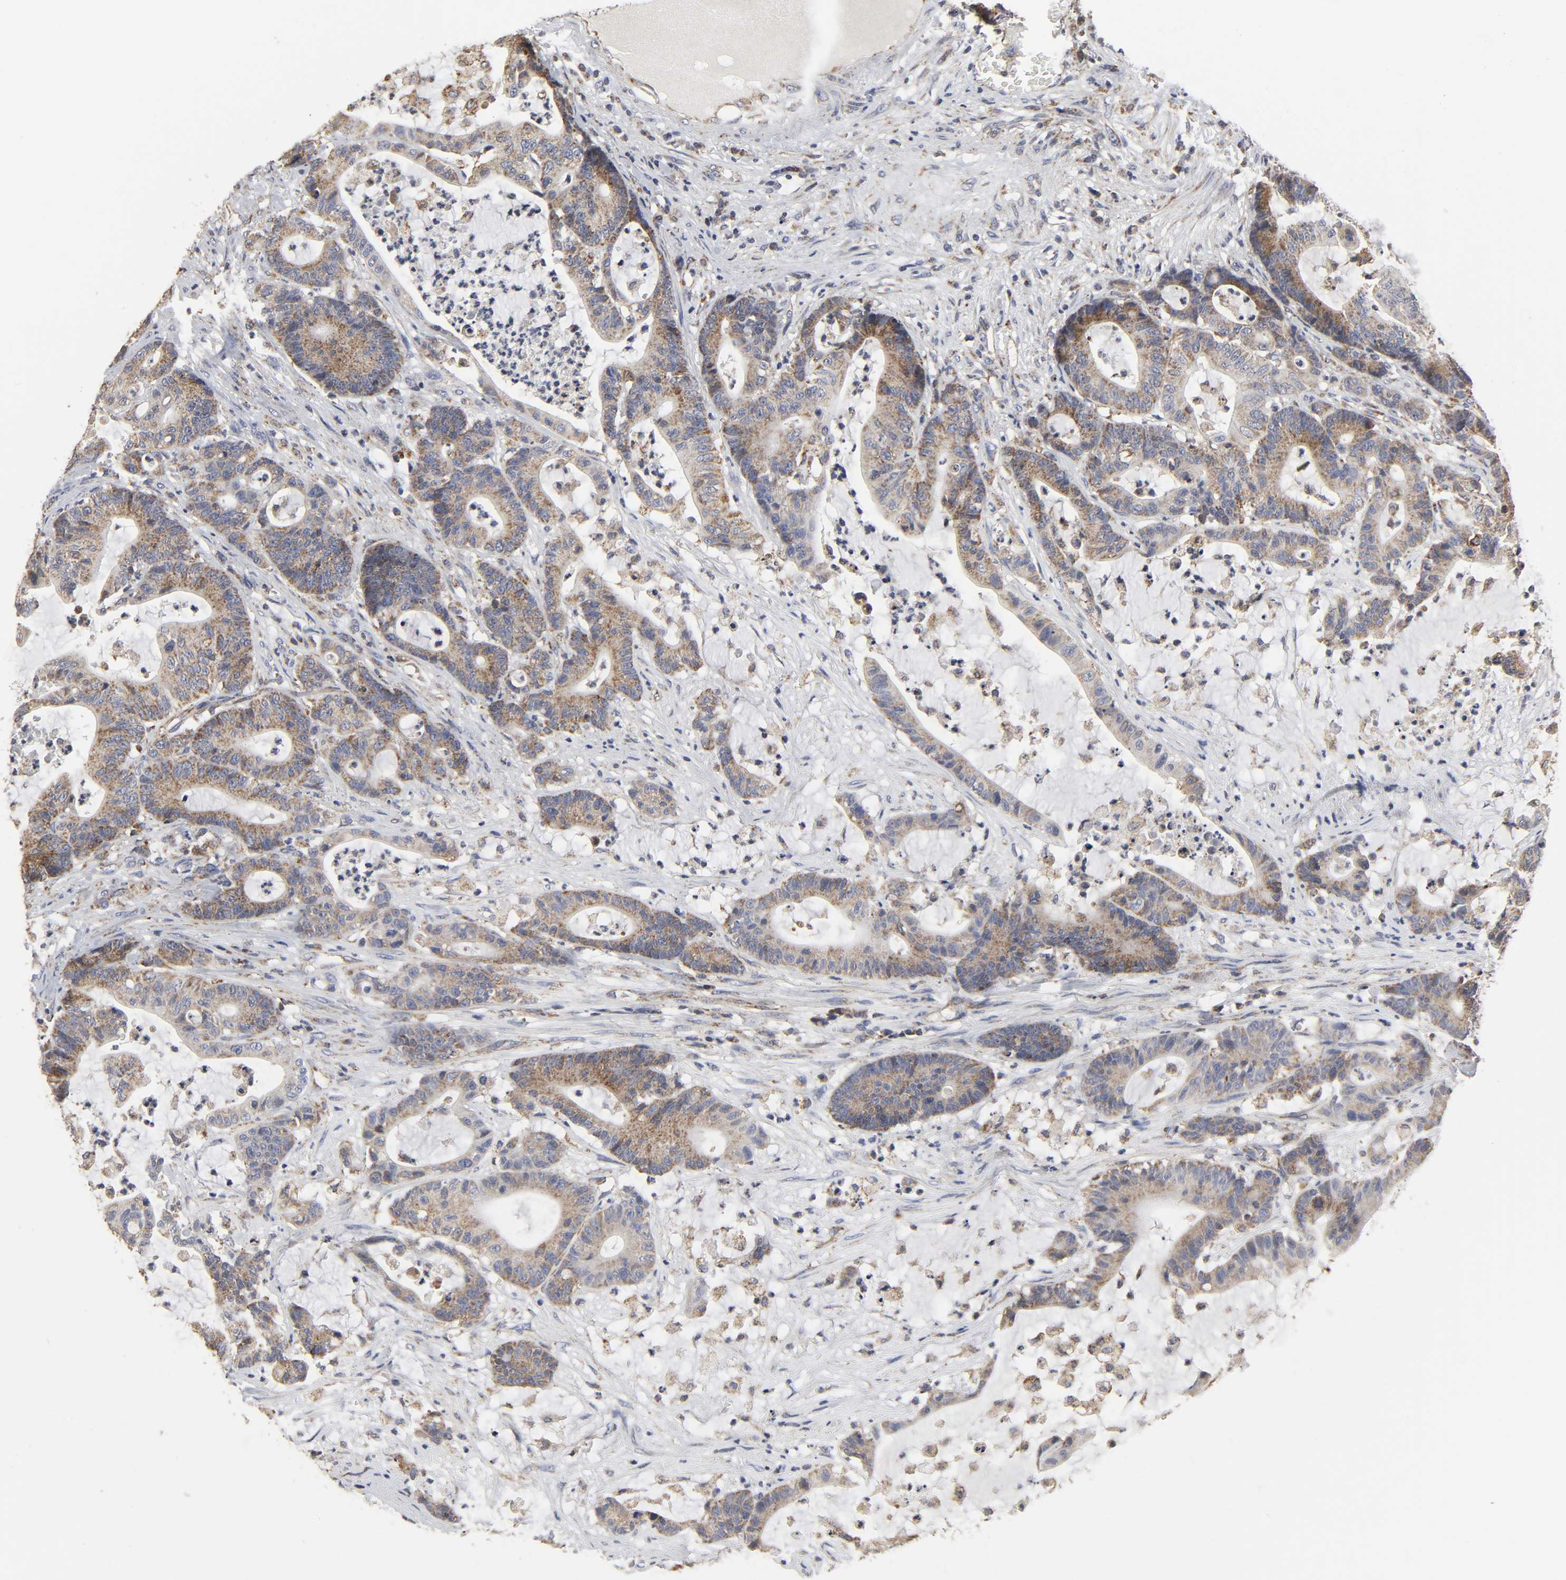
{"staining": {"intensity": "moderate", "quantity": ">75%", "location": "cytoplasmic/membranous"}, "tissue": "colorectal cancer", "cell_type": "Tumor cells", "image_type": "cancer", "snomed": [{"axis": "morphology", "description": "Adenocarcinoma, NOS"}, {"axis": "topography", "description": "Colon"}], "caption": "The photomicrograph shows a brown stain indicating the presence of a protein in the cytoplasmic/membranous of tumor cells in adenocarcinoma (colorectal).", "gene": "COX6B1", "patient": {"sex": "female", "age": 84}}